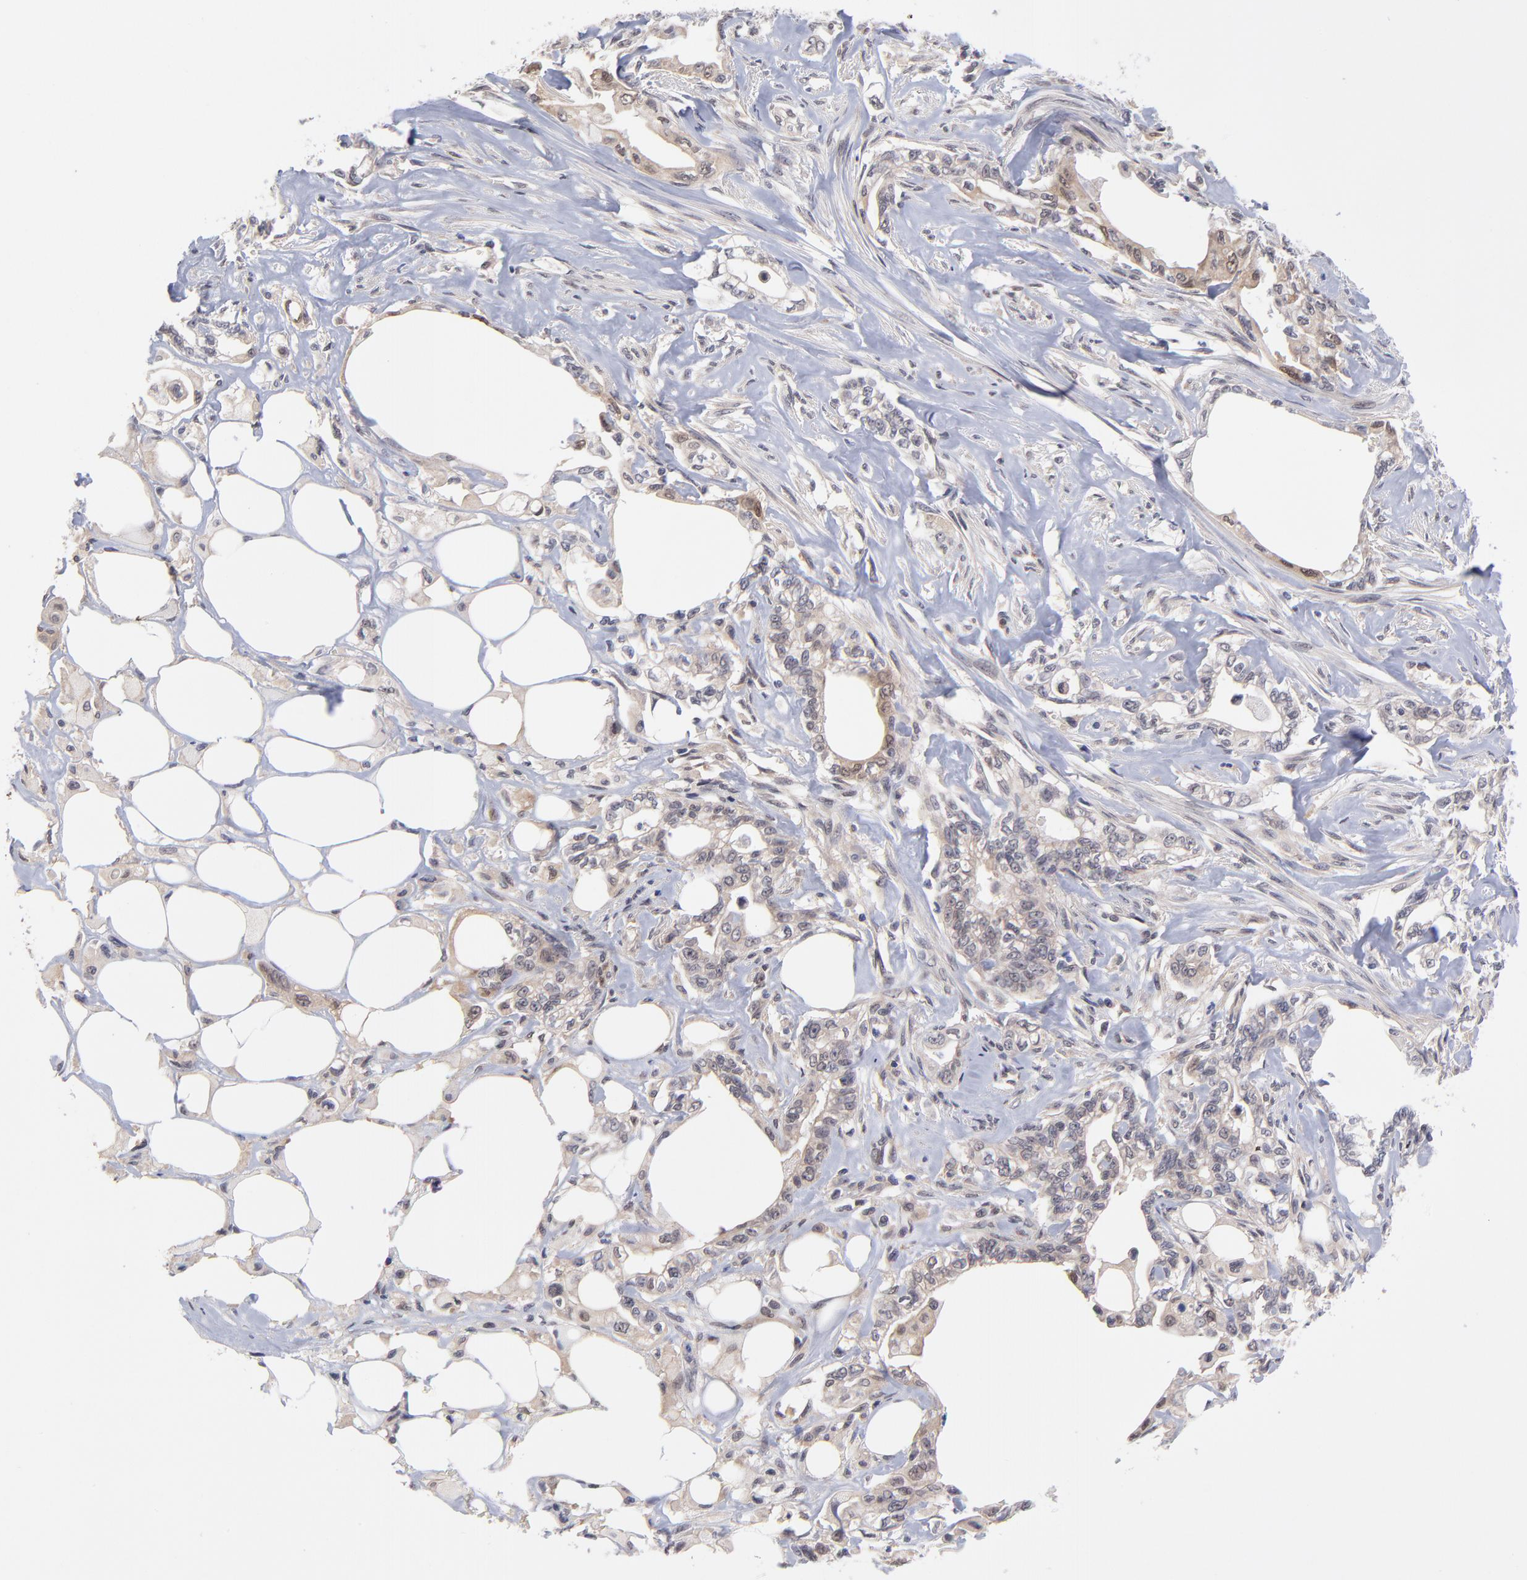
{"staining": {"intensity": "weak", "quantity": ">75%", "location": "cytoplasmic/membranous"}, "tissue": "pancreatic cancer", "cell_type": "Tumor cells", "image_type": "cancer", "snomed": [{"axis": "morphology", "description": "Normal tissue, NOS"}, {"axis": "topography", "description": "Pancreas"}], "caption": "Immunohistochemistry photomicrograph of pancreatic cancer stained for a protein (brown), which shows low levels of weak cytoplasmic/membranous expression in about >75% of tumor cells.", "gene": "UBE2E3", "patient": {"sex": "male", "age": 42}}